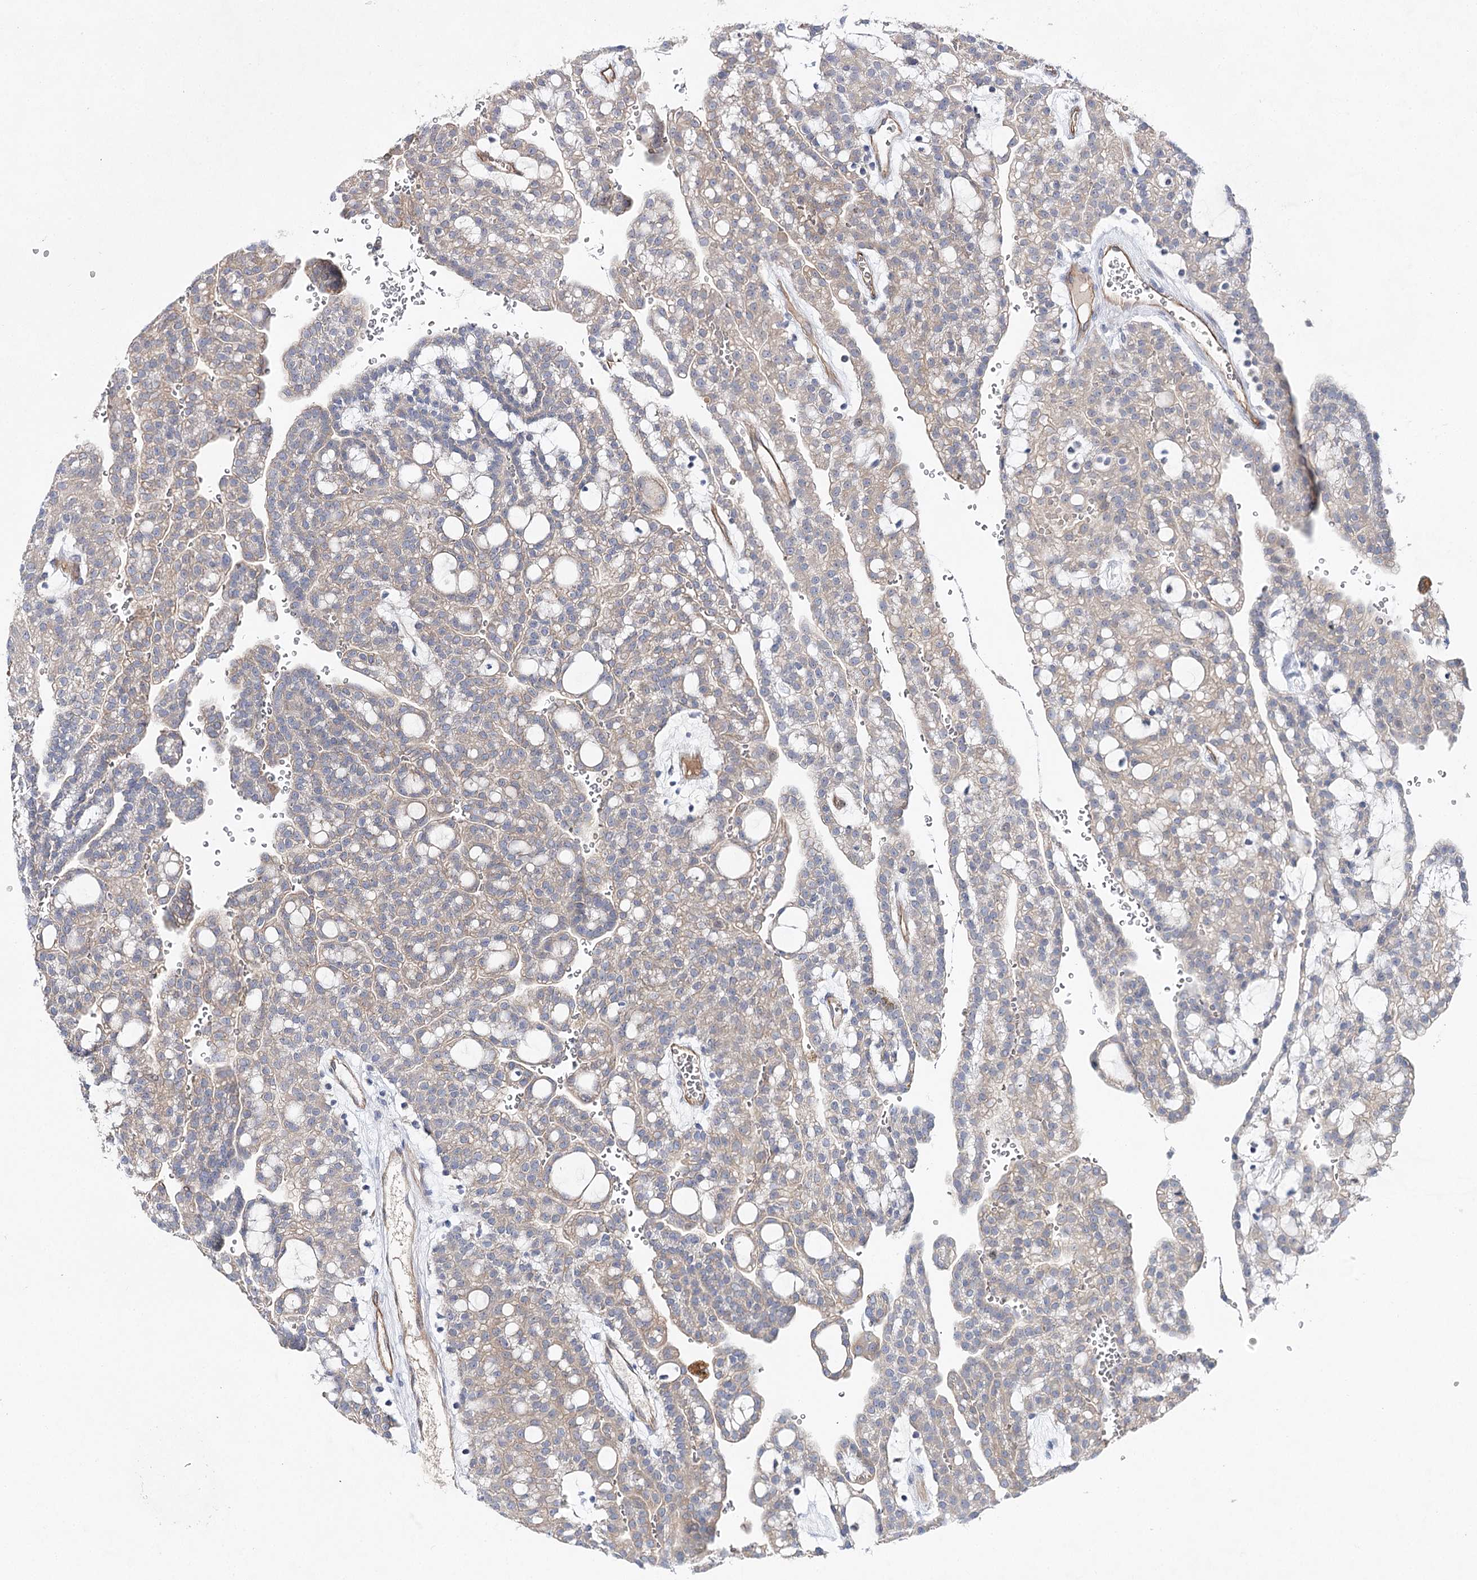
{"staining": {"intensity": "weak", "quantity": "<25%", "location": "cytoplasmic/membranous"}, "tissue": "renal cancer", "cell_type": "Tumor cells", "image_type": "cancer", "snomed": [{"axis": "morphology", "description": "Adenocarcinoma, NOS"}, {"axis": "topography", "description": "Kidney"}], "caption": "Photomicrograph shows no protein staining in tumor cells of adenocarcinoma (renal) tissue.", "gene": "LRRC14B", "patient": {"sex": "male", "age": 63}}